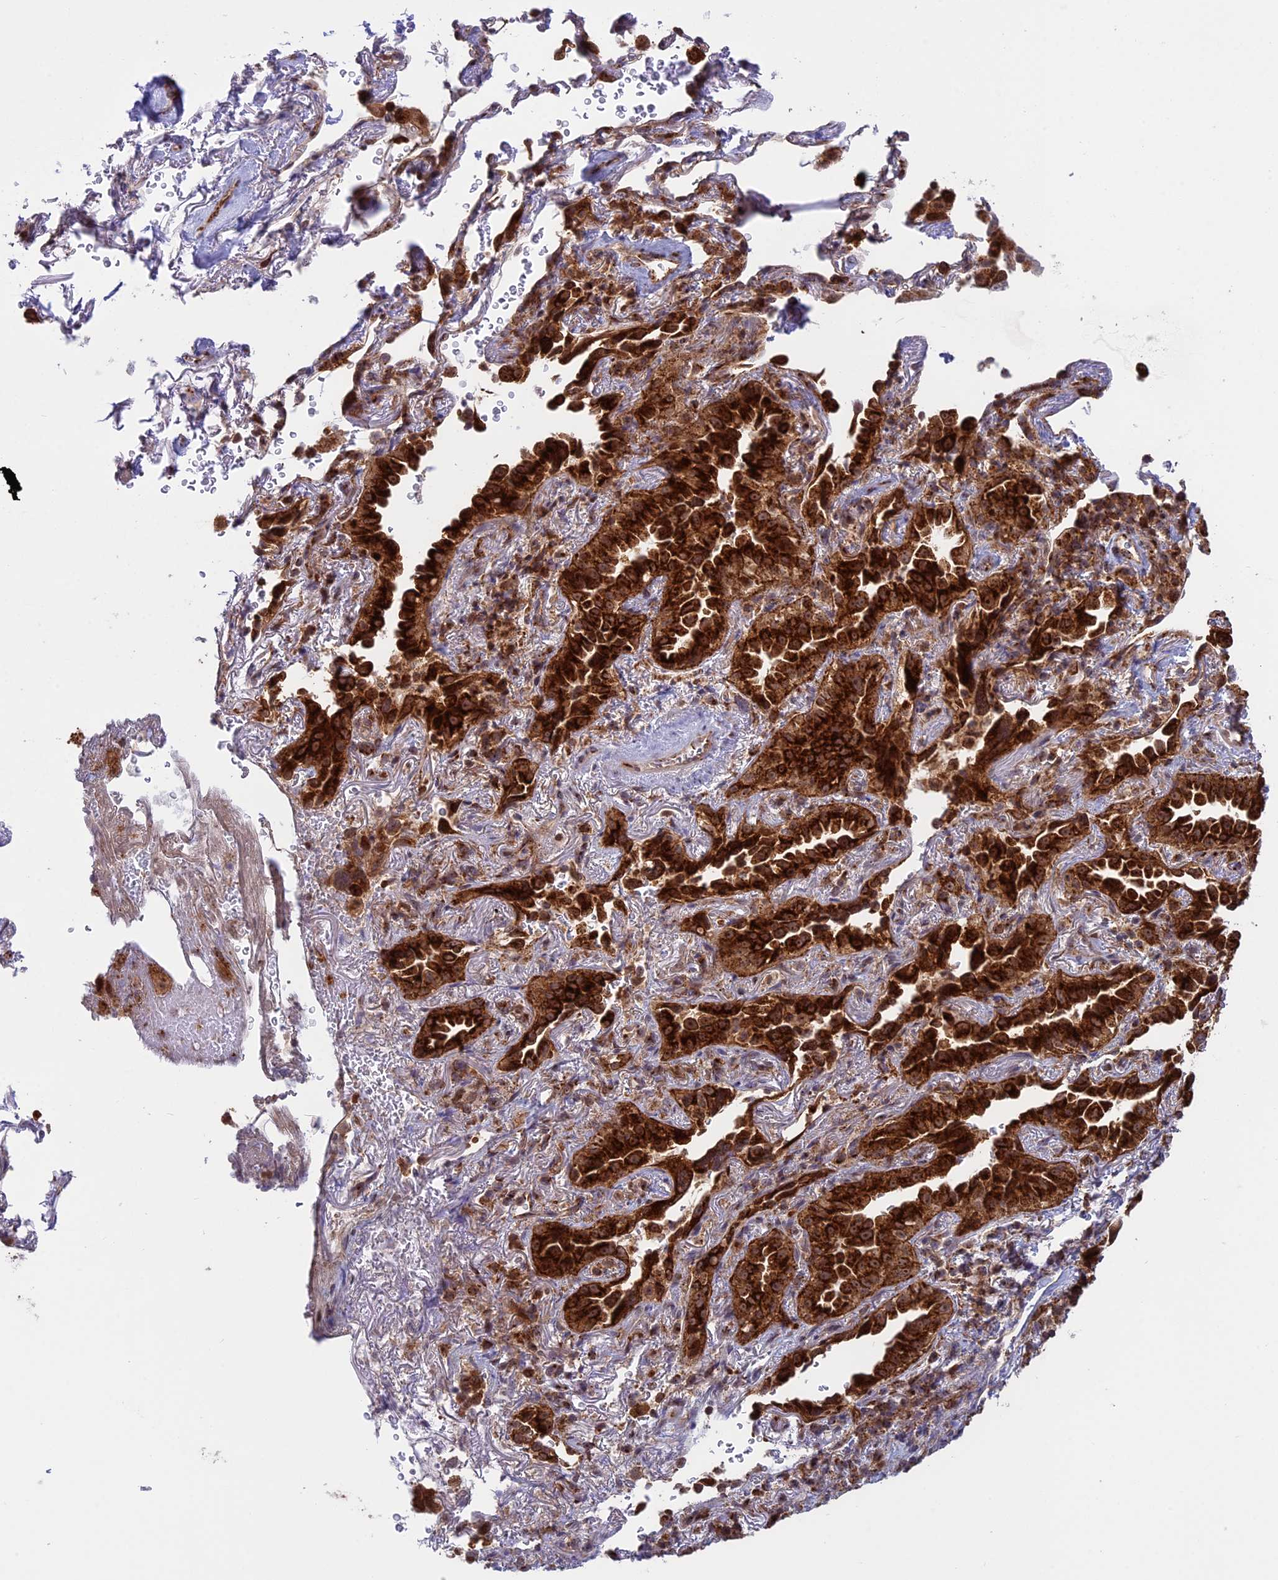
{"staining": {"intensity": "strong", "quantity": ">75%", "location": "cytoplasmic/membranous"}, "tissue": "lung cancer", "cell_type": "Tumor cells", "image_type": "cancer", "snomed": [{"axis": "morphology", "description": "Adenocarcinoma, NOS"}, {"axis": "topography", "description": "Lung"}], "caption": "Immunohistochemical staining of human adenocarcinoma (lung) shows strong cytoplasmic/membranous protein staining in approximately >75% of tumor cells.", "gene": "CLINT1", "patient": {"sex": "female", "age": 69}}